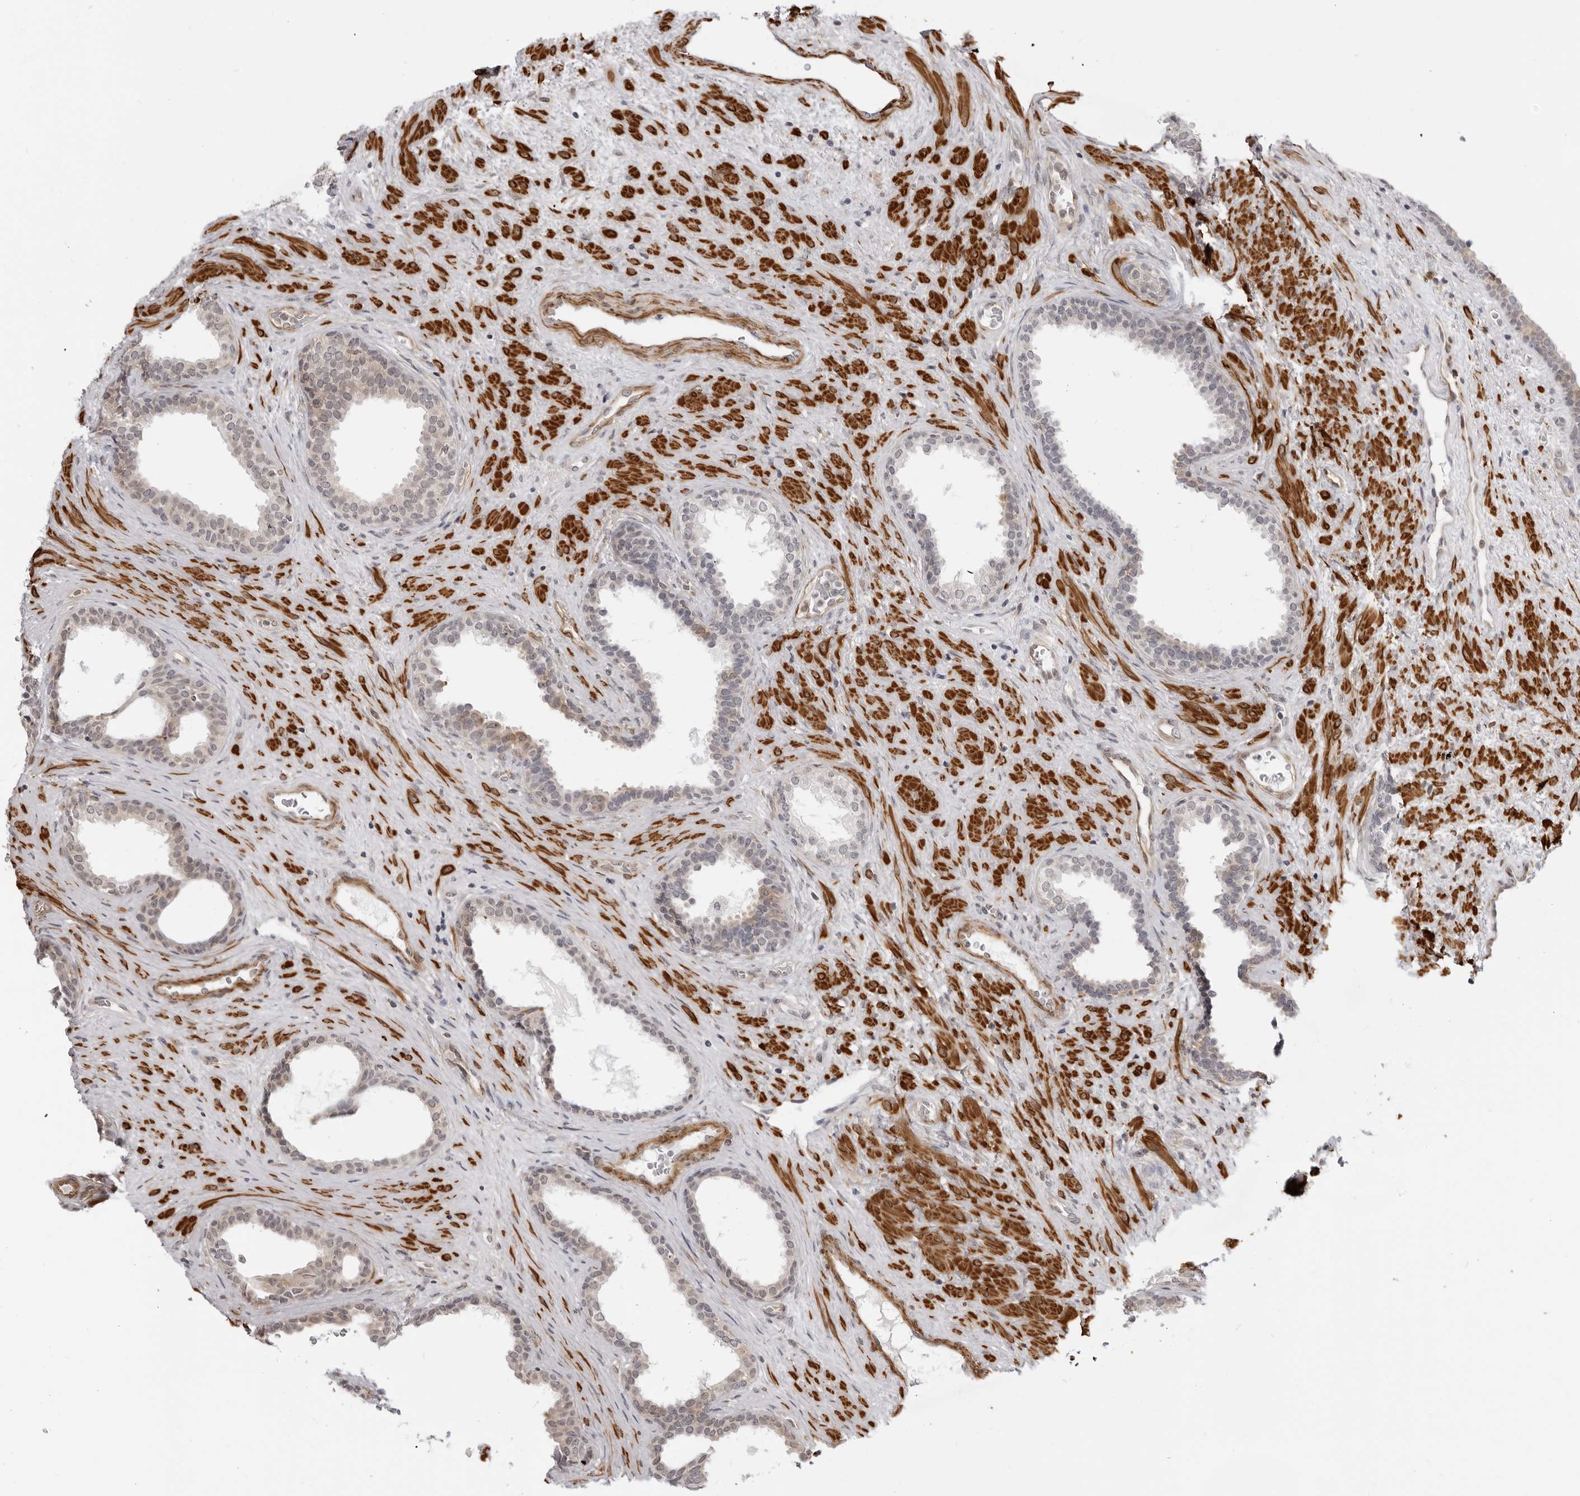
{"staining": {"intensity": "weak", "quantity": "25%-75%", "location": "cytoplasmic/membranous"}, "tissue": "prostate", "cell_type": "Glandular cells", "image_type": "normal", "snomed": [{"axis": "morphology", "description": "Normal tissue, NOS"}, {"axis": "topography", "description": "Prostate"}], "caption": "This micrograph displays benign prostate stained with immunohistochemistry to label a protein in brown. The cytoplasmic/membranous of glandular cells show weak positivity for the protein. Nuclei are counter-stained blue.", "gene": "SRGAP2", "patient": {"sex": "male", "age": 76}}